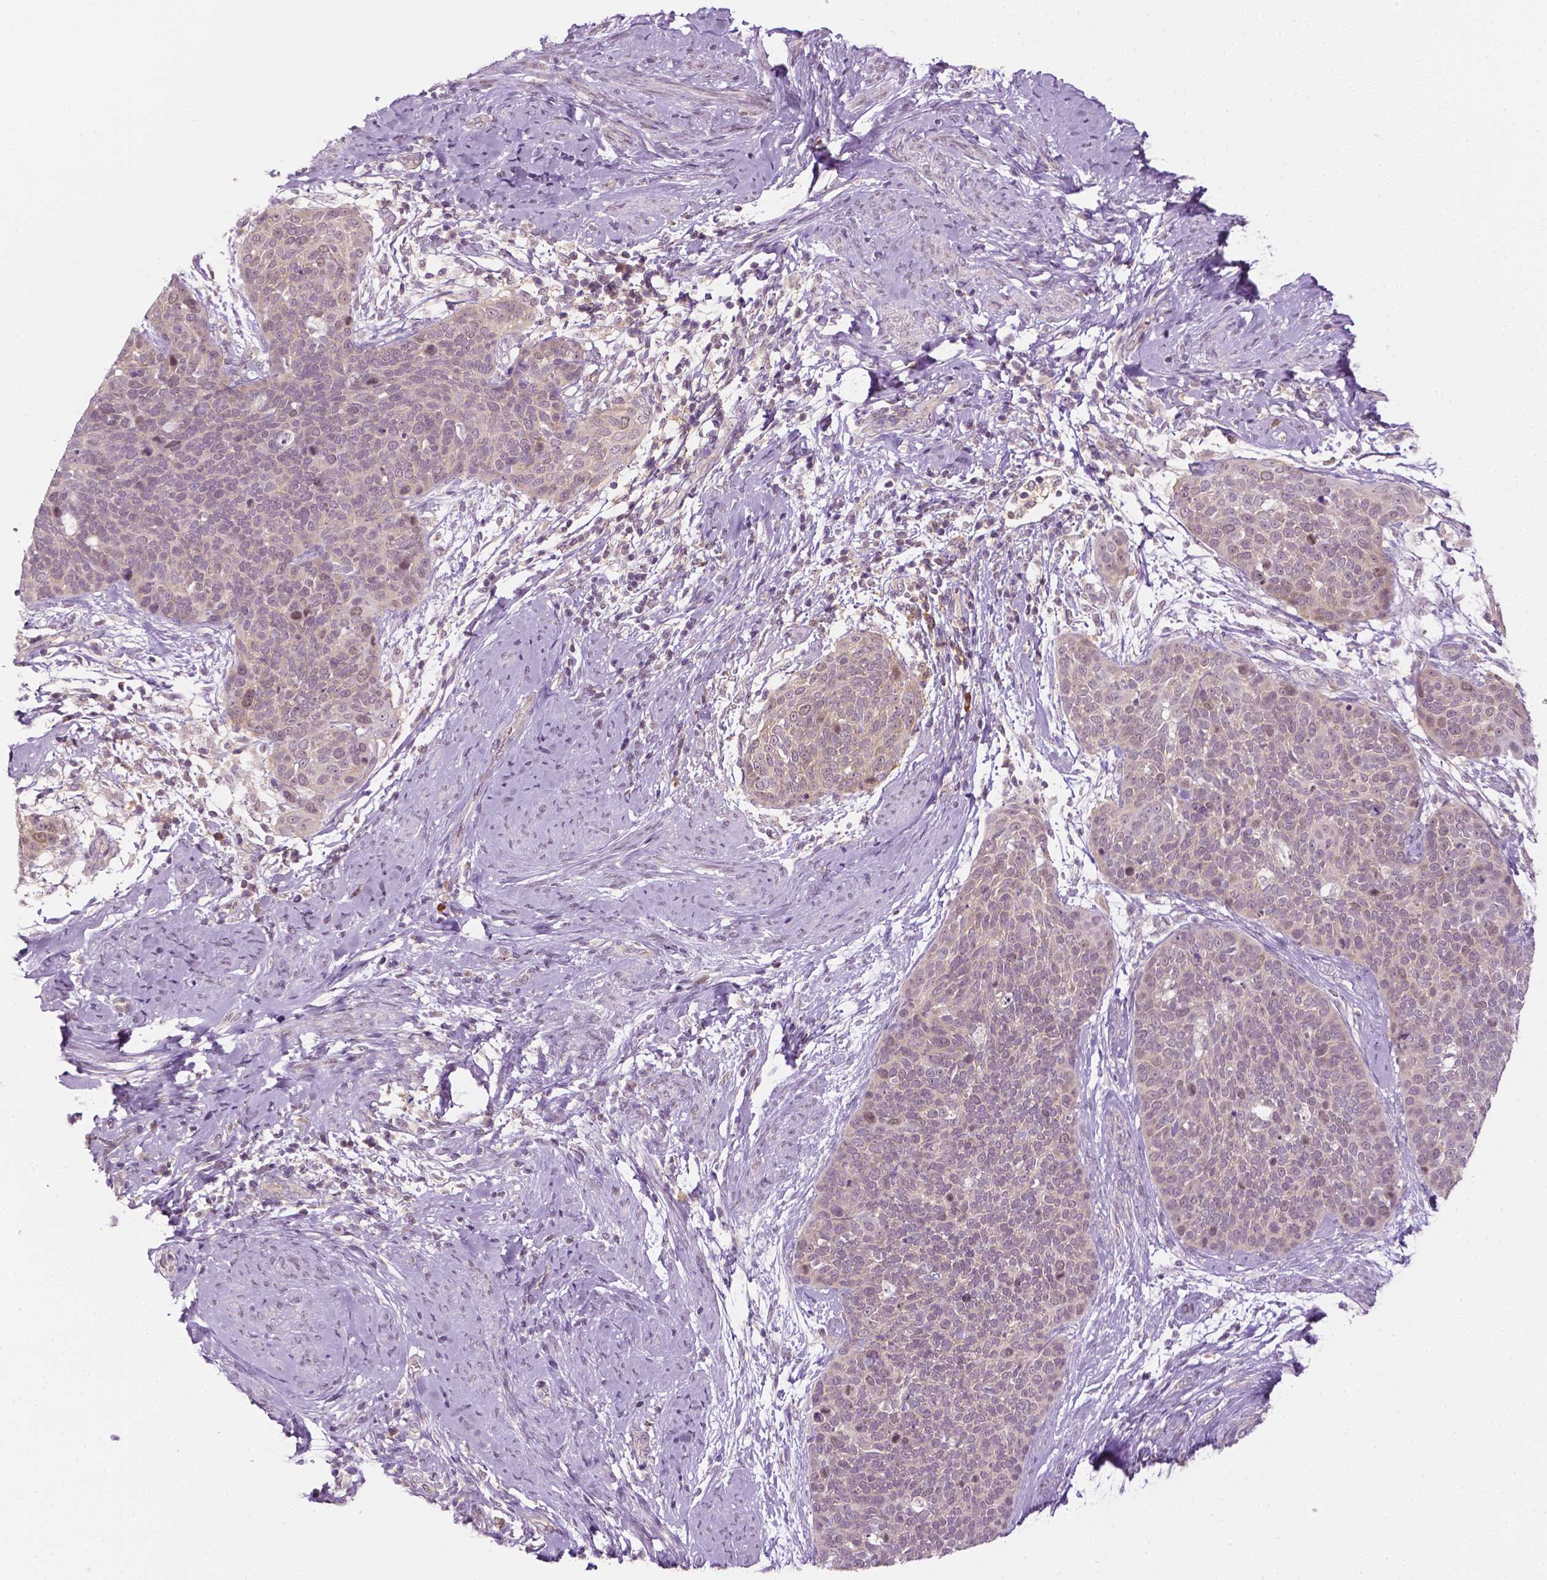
{"staining": {"intensity": "weak", "quantity": "<25%", "location": "nuclear"}, "tissue": "cervical cancer", "cell_type": "Tumor cells", "image_type": "cancer", "snomed": [{"axis": "morphology", "description": "Squamous cell carcinoma, NOS"}, {"axis": "topography", "description": "Cervix"}], "caption": "IHC micrograph of neoplastic tissue: squamous cell carcinoma (cervical) stained with DAB (3,3'-diaminobenzidine) demonstrates no significant protein staining in tumor cells. (DAB (3,3'-diaminobenzidine) immunohistochemistry visualized using brightfield microscopy, high magnification).", "gene": "DENND4A", "patient": {"sex": "female", "age": 69}}